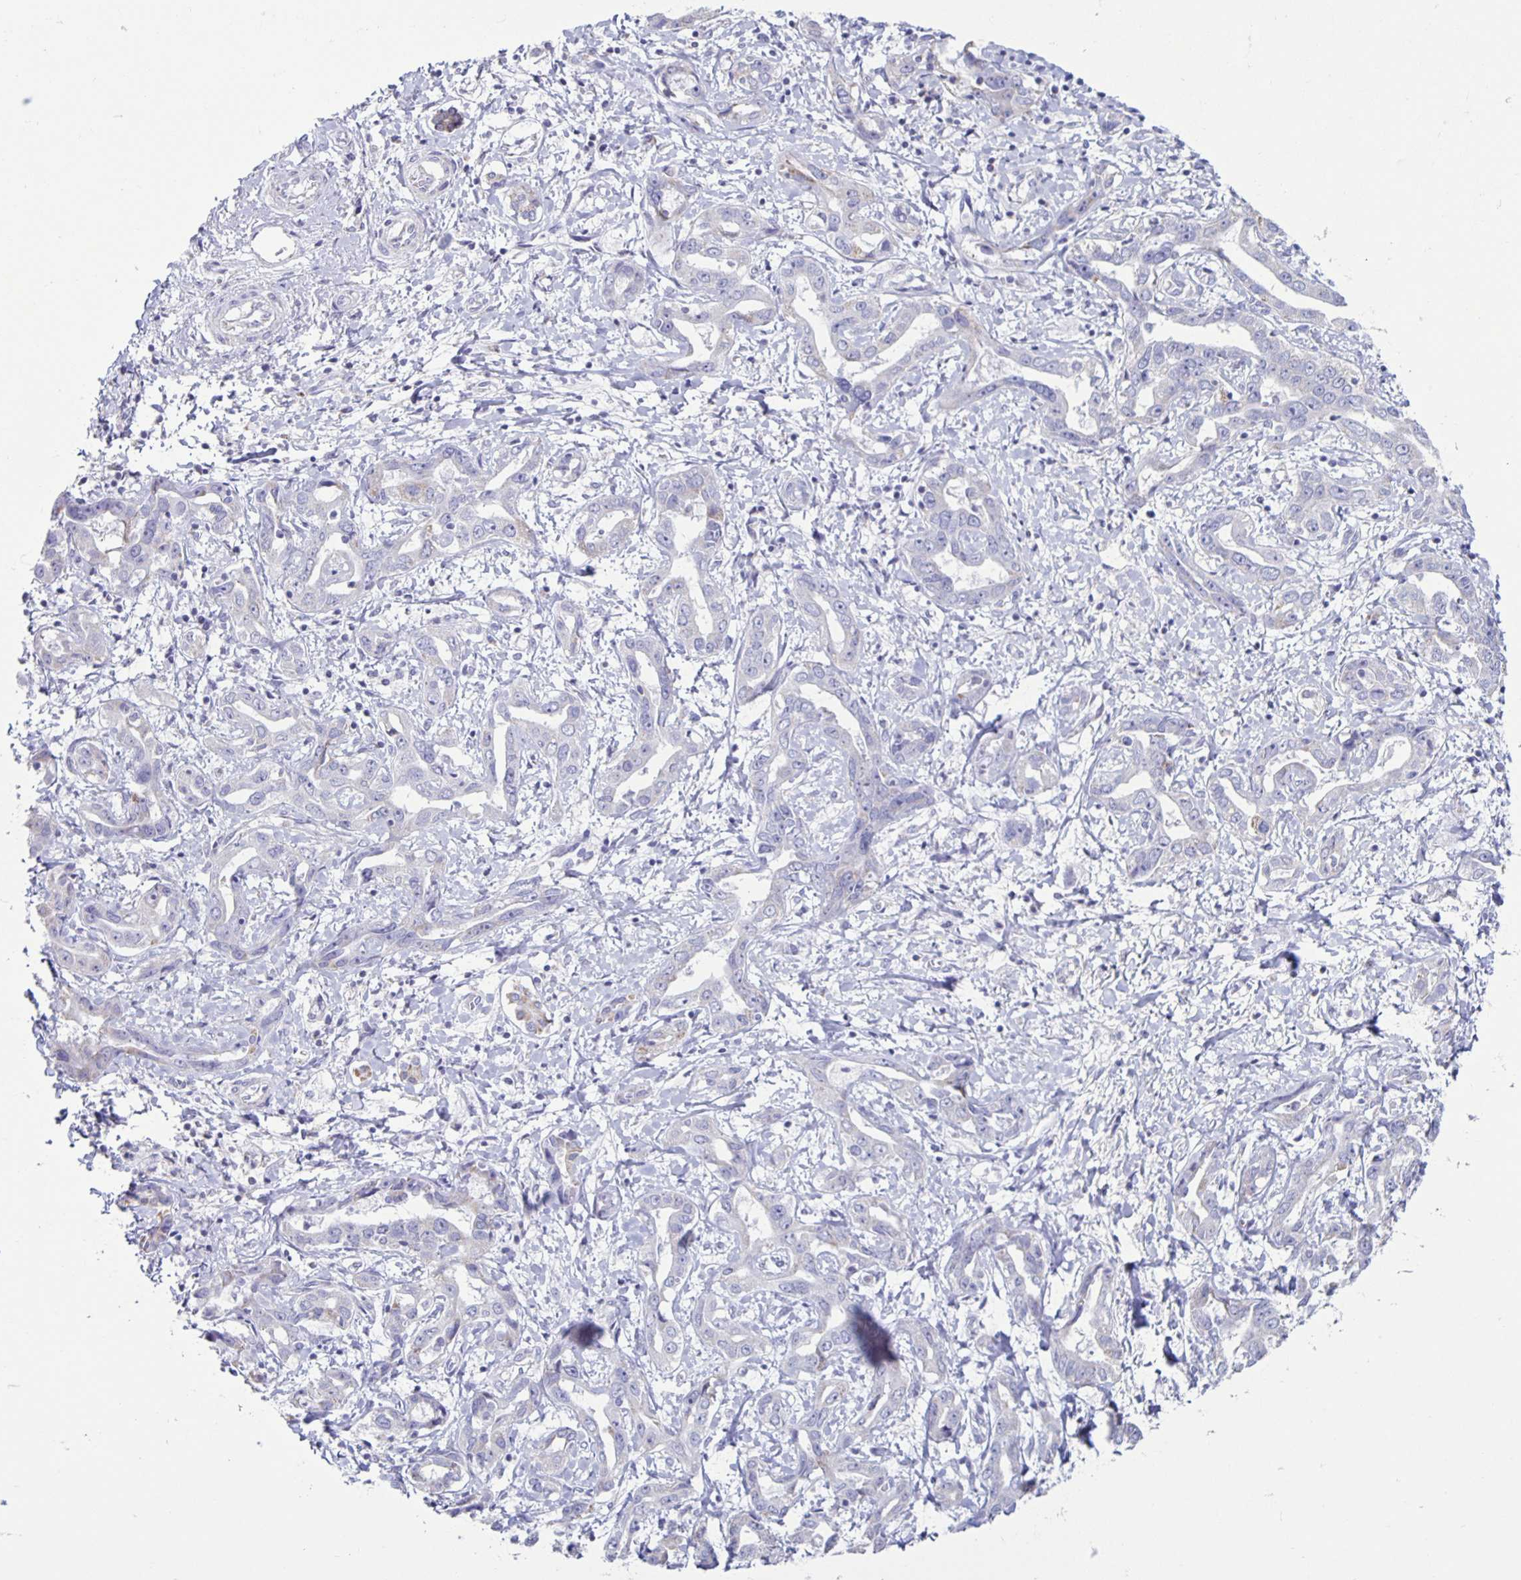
{"staining": {"intensity": "negative", "quantity": "none", "location": "none"}, "tissue": "liver cancer", "cell_type": "Tumor cells", "image_type": "cancer", "snomed": [{"axis": "morphology", "description": "Cholangiocarcinoma"}, {"axis": "topography", "description": "Liver"}], "caption": "Immunohistochemistry (IHC) of human cholangiocarcinoma (liver) demonstrates no staining in tumor cells.", "gene": "CT45A5", "patient": {"sex": "male", "age": 59}}